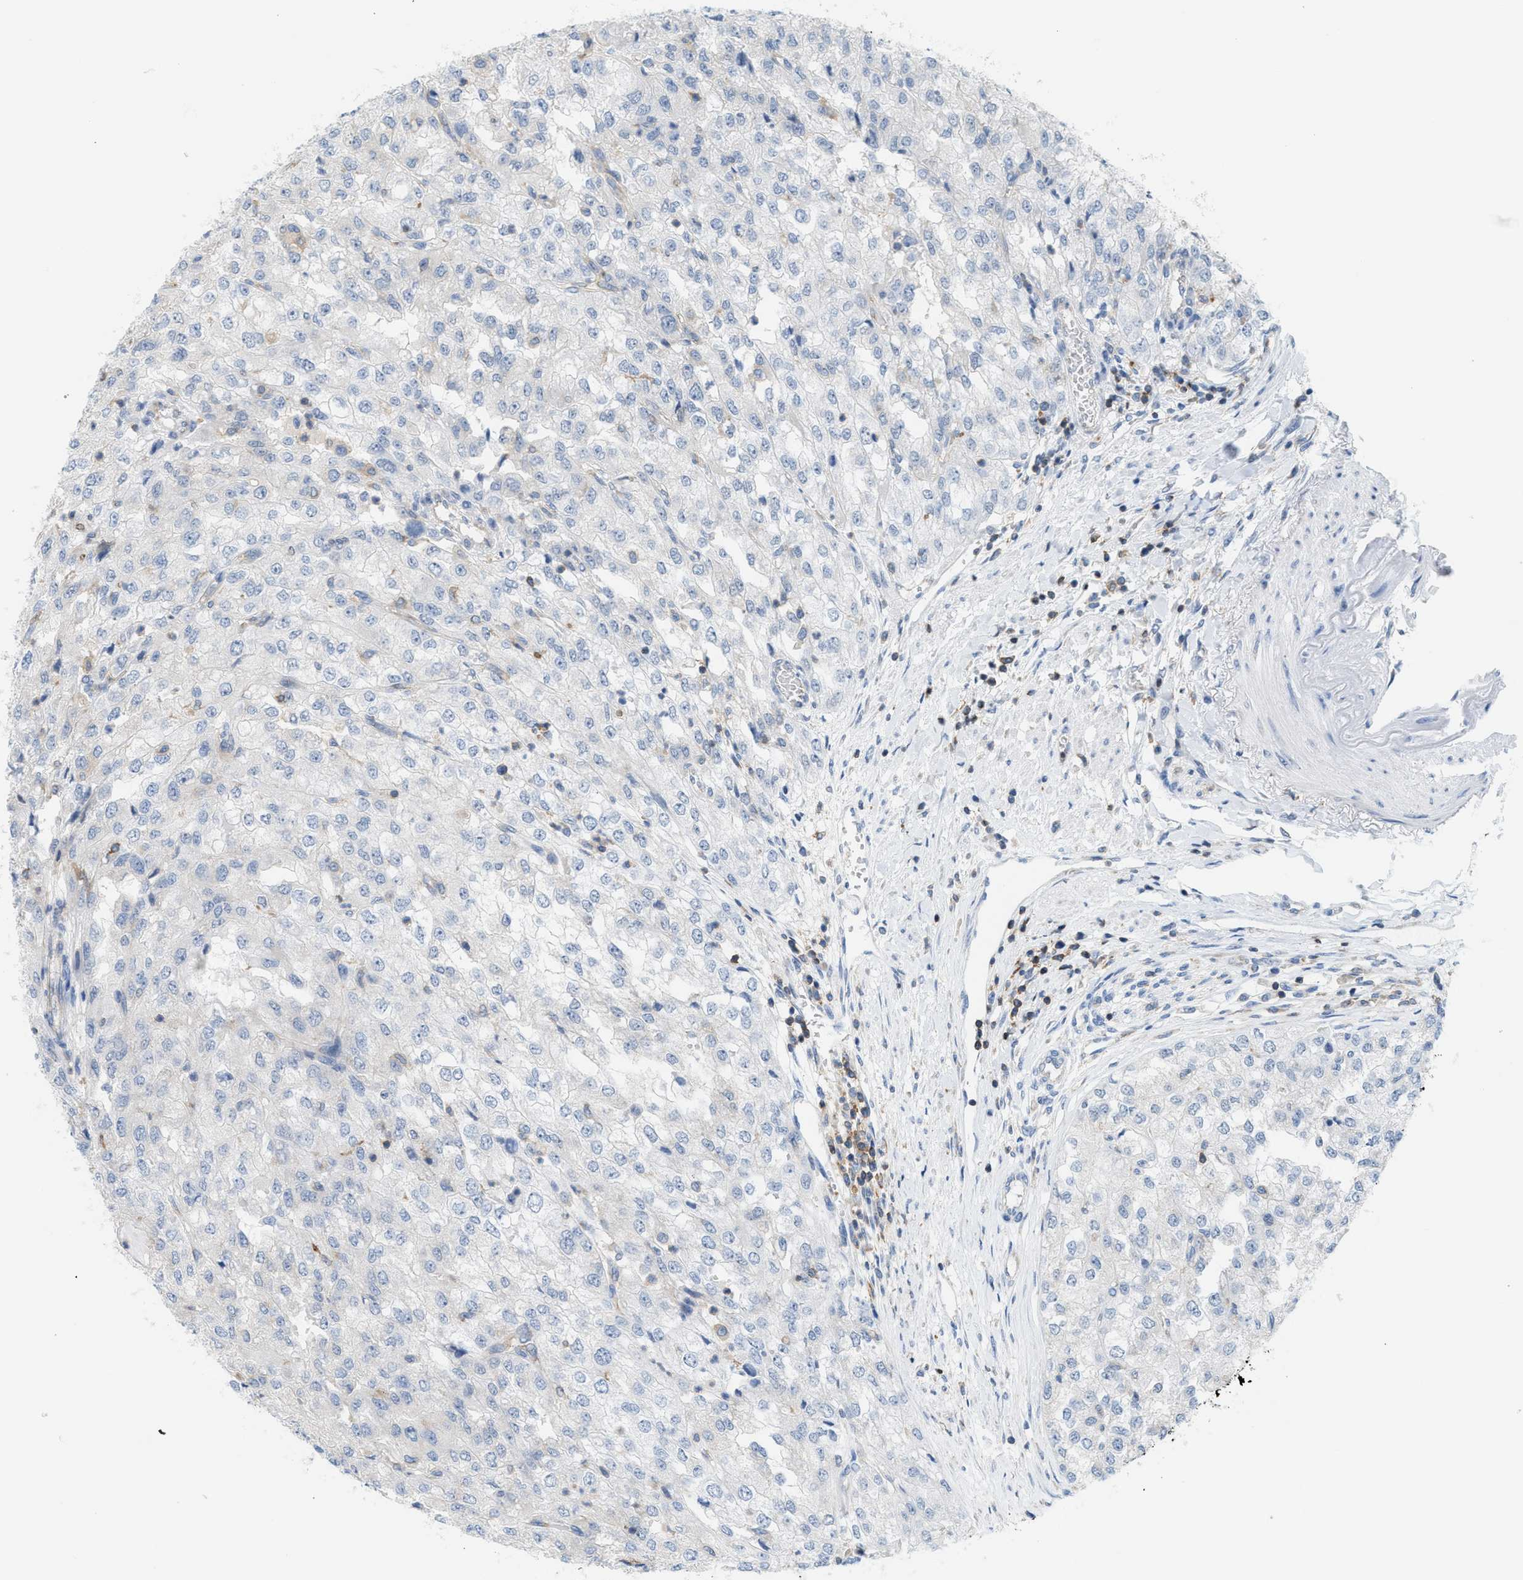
{"staining": {"intensity": "negative", "quantity": "none", "location": "none"}, "tissue": "renal cancer", "cell_type": "Tumor cells", "image_type": "cancer", "snomed": [{"axis": "morphology", "description": "Adenocarcinoma, NOS"}, {"axis": "topography", "description": "Kidney"}], "caption": "DAB immunohistochemical staining of human renal cancer (adenocarcinoma) exhibits no significant expression in tumor cells.", "gene": "IL16", "patient": {"sex": "female", "age": 54}}